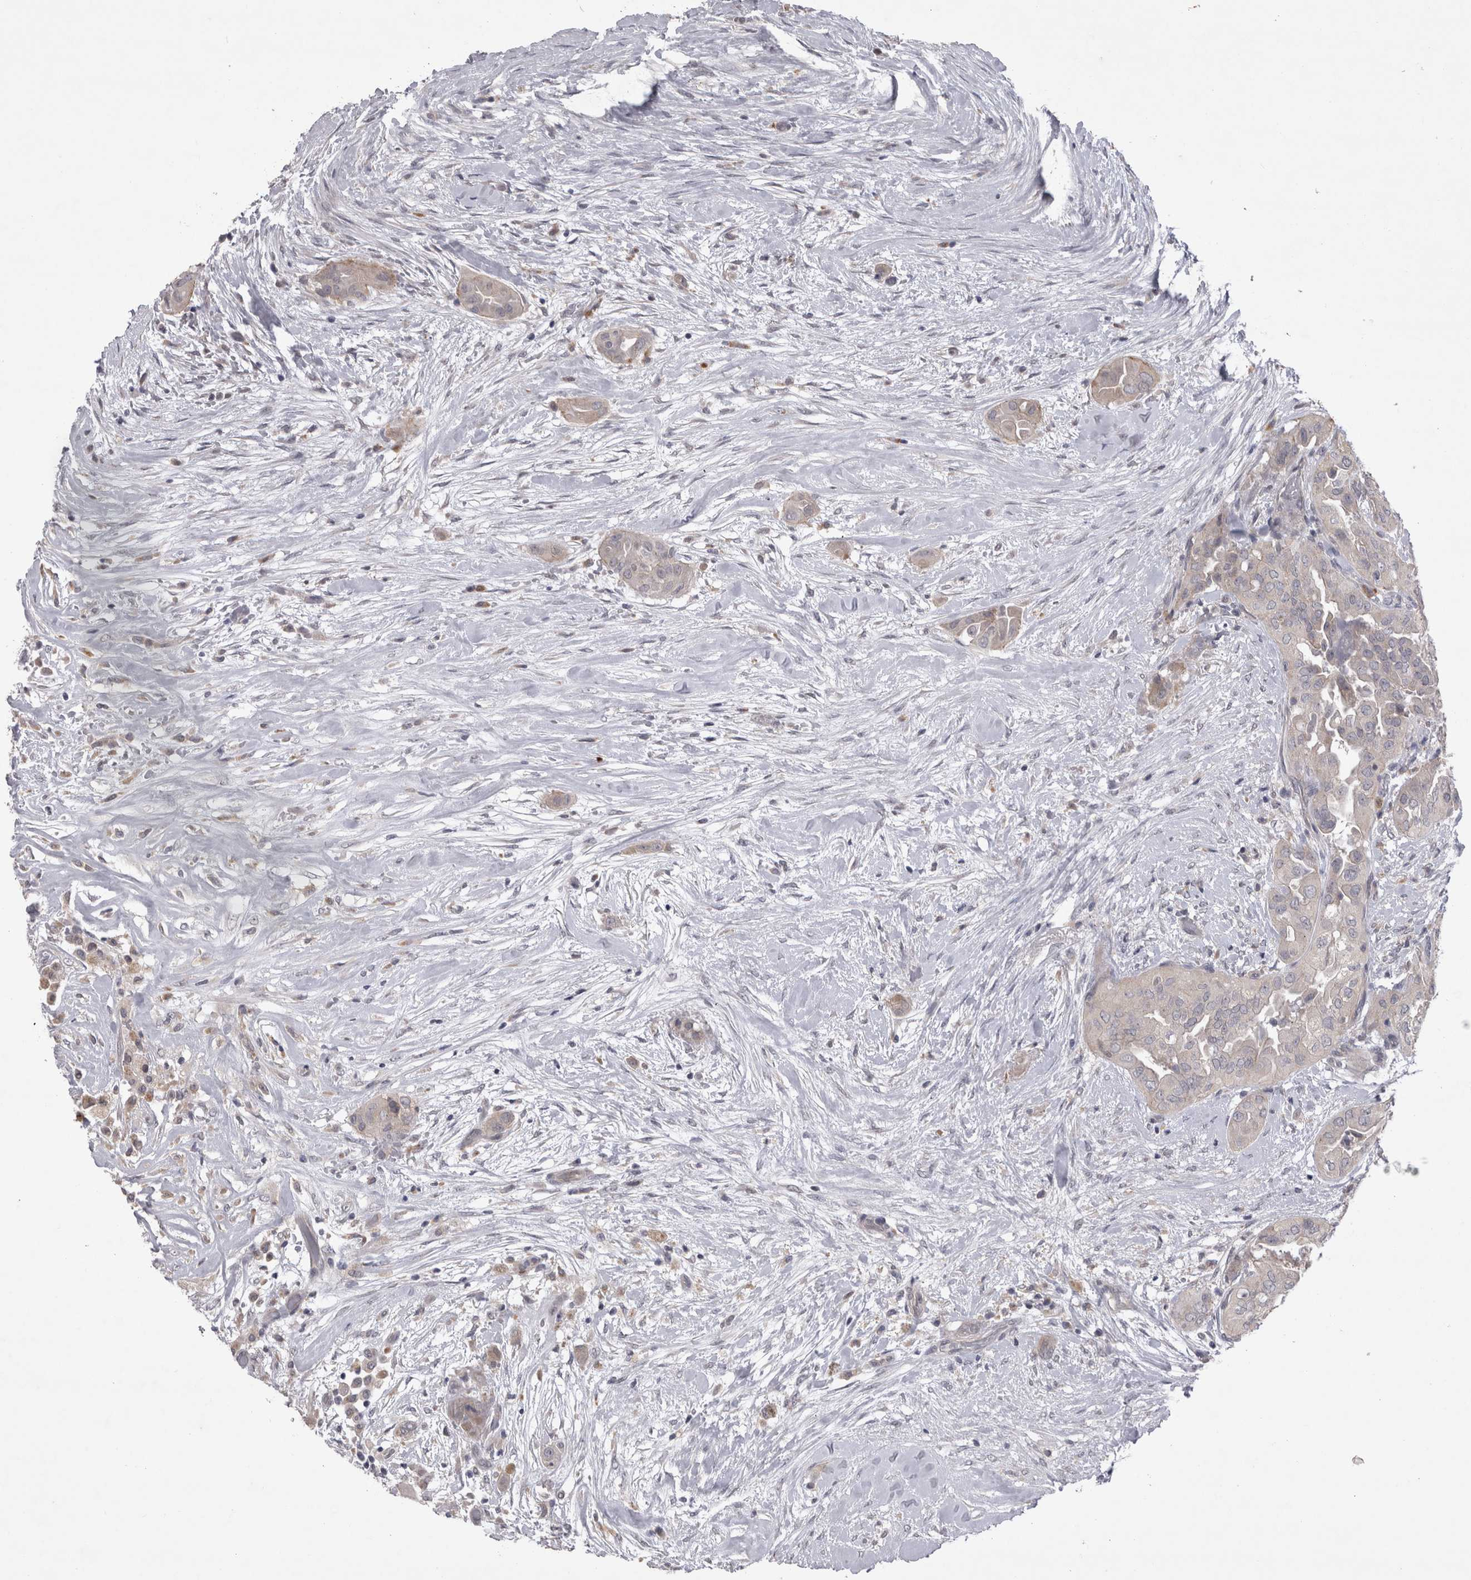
{"staining": {"intensity": "negative", "quantity": "none", "location": "none"}, "tissue": "thyroid cancer", "cell_type": "Tumor cells", "image_type": "cancer", "snomed": [{"axis": "morphology", "description": "Papillary adenocarcinoma, NOS"}, {"axis": "topography", "description": "Thyroid gland"}], "caption": "Immunohistochemical staining of human thyroid cancer shows no significant staining in tumor cells. Nuclei are stained in blue.", "gene": "CTBS", "patient": {"sex": "female", "age": 59}}